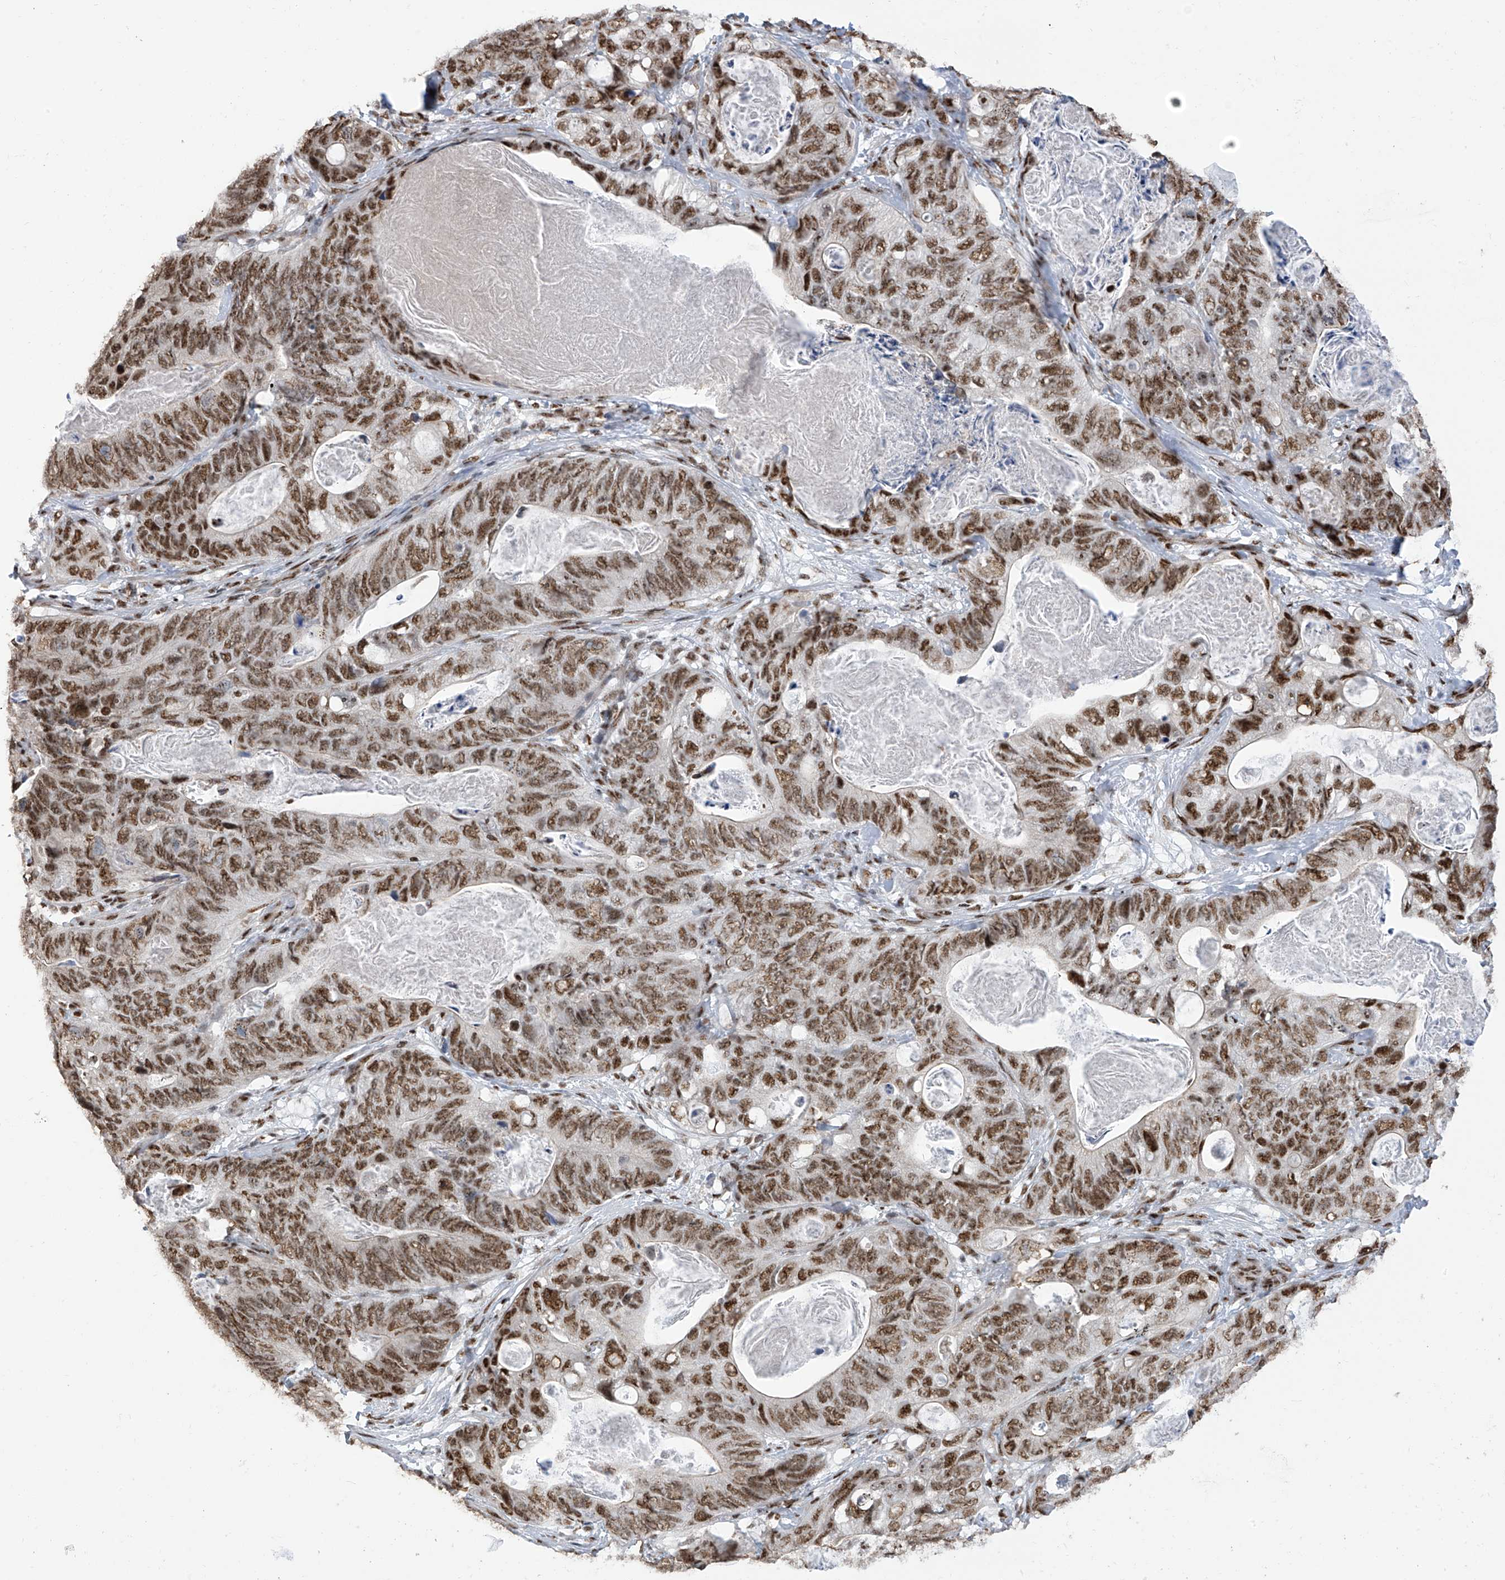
{"staining": {"intensity": "moderate", "quantity": ">75%", "location": "cytoplasmic/membranous,nuclear"}, "tissue": "stomach cancer", "cell_type": "Tumor cells", "image_type": "cancer", "snomed": [{"axis": "morphology", "description": "Normal tissue, NOS"}, {"axis": "morphology", "description": "Adenocarcinoma, NOS"}, {"axis": "topography", "description": "Stomach"}], "caption": "Immunohistochemistry (DAB (3,3'-diaminobenzidine)) staining of stomach adenocarcinoma demonstrates moderate cytoplasmic/membranous and nuclear protein positivity in about >75% of tumor cells. (DAB (3,3'-diaminobenzidine) = brown stain, brightfield microscopy at high magnification).", "gene": "APLF", "patient": {"sex": "female", "age": 89}}